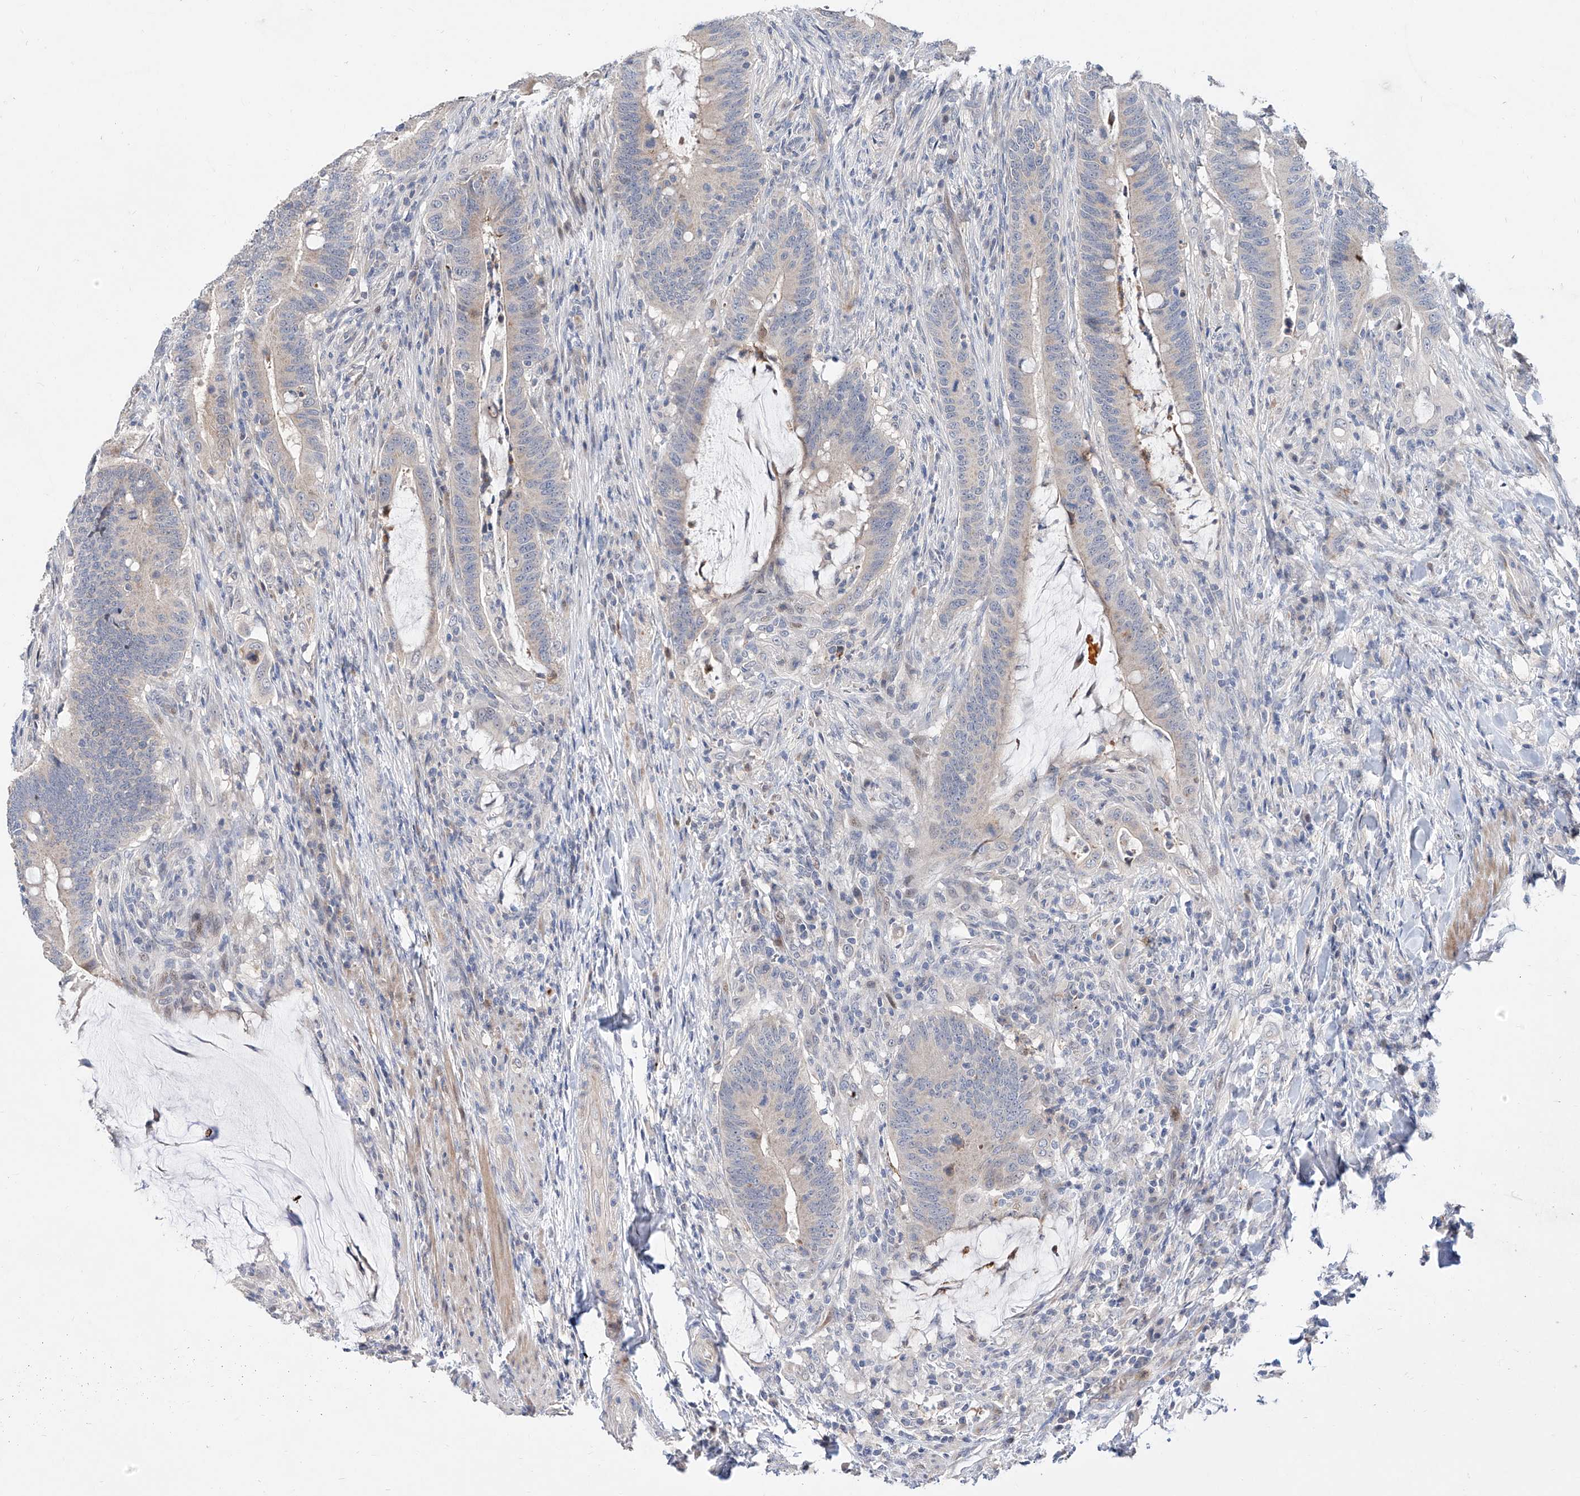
{"staining": {"intensity": "negative", "quantity": "none", "location": "none"}, "tissue": "colorectal cancer", "cell_type": "Tumor cells", "image_type": "cancer", "snomed": [{"axis": "morphology", "description": "Adenocarcinoma, NOS"}, {"axis": "topography", "description": "Colon"}], "caption": "Tumor cells are negative for protein expression in human colorectal cancer. Brightfield microscopy of IHC stained with DAB (3,3'-diaminobenzidine) (brown) and hematoxylin (blue), captured at high magnification.", "gene": "FUCA2", "patient": {"sex": "female", "age": 66}}